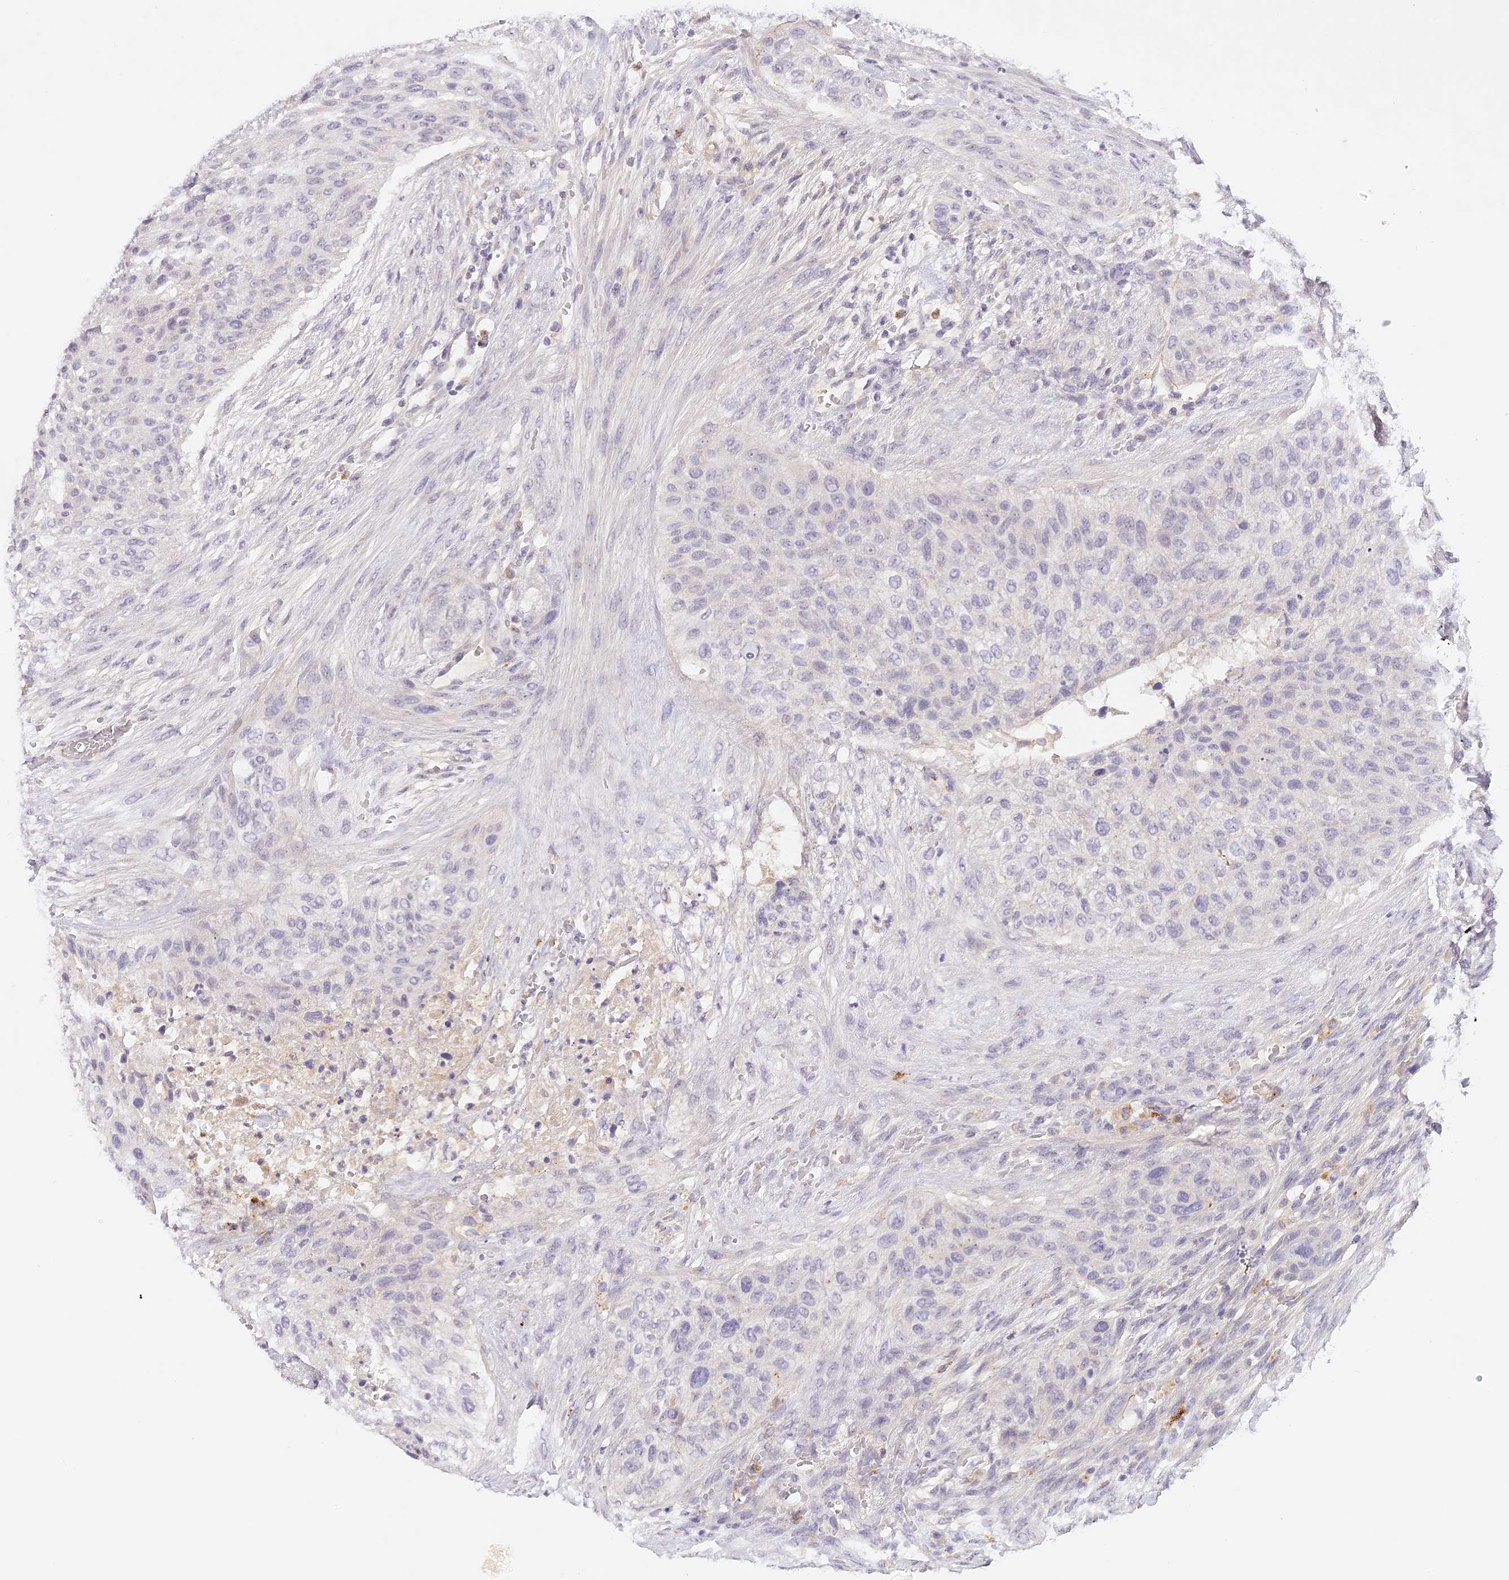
{"staining": {"intensity": "negative", "quantity": "none", "location": "none"}, "tissue": "urothelial cancer", "cell_type": "Tumor cells", "image_type": "cancer", "snomed": [{"axis": "morphology", "description": "Urothelial carcinoma, High grade"}, {"axis": "topography", "description": "Urinary bladder"}], "caption": "Immunohistochemistry (IHC) micrograph of human urothelial cancer stained for a protein (brown), which displays no positivity in tumor cells.", "gene": "ELL3", "patient": {"sex": "male", "age": 35}}